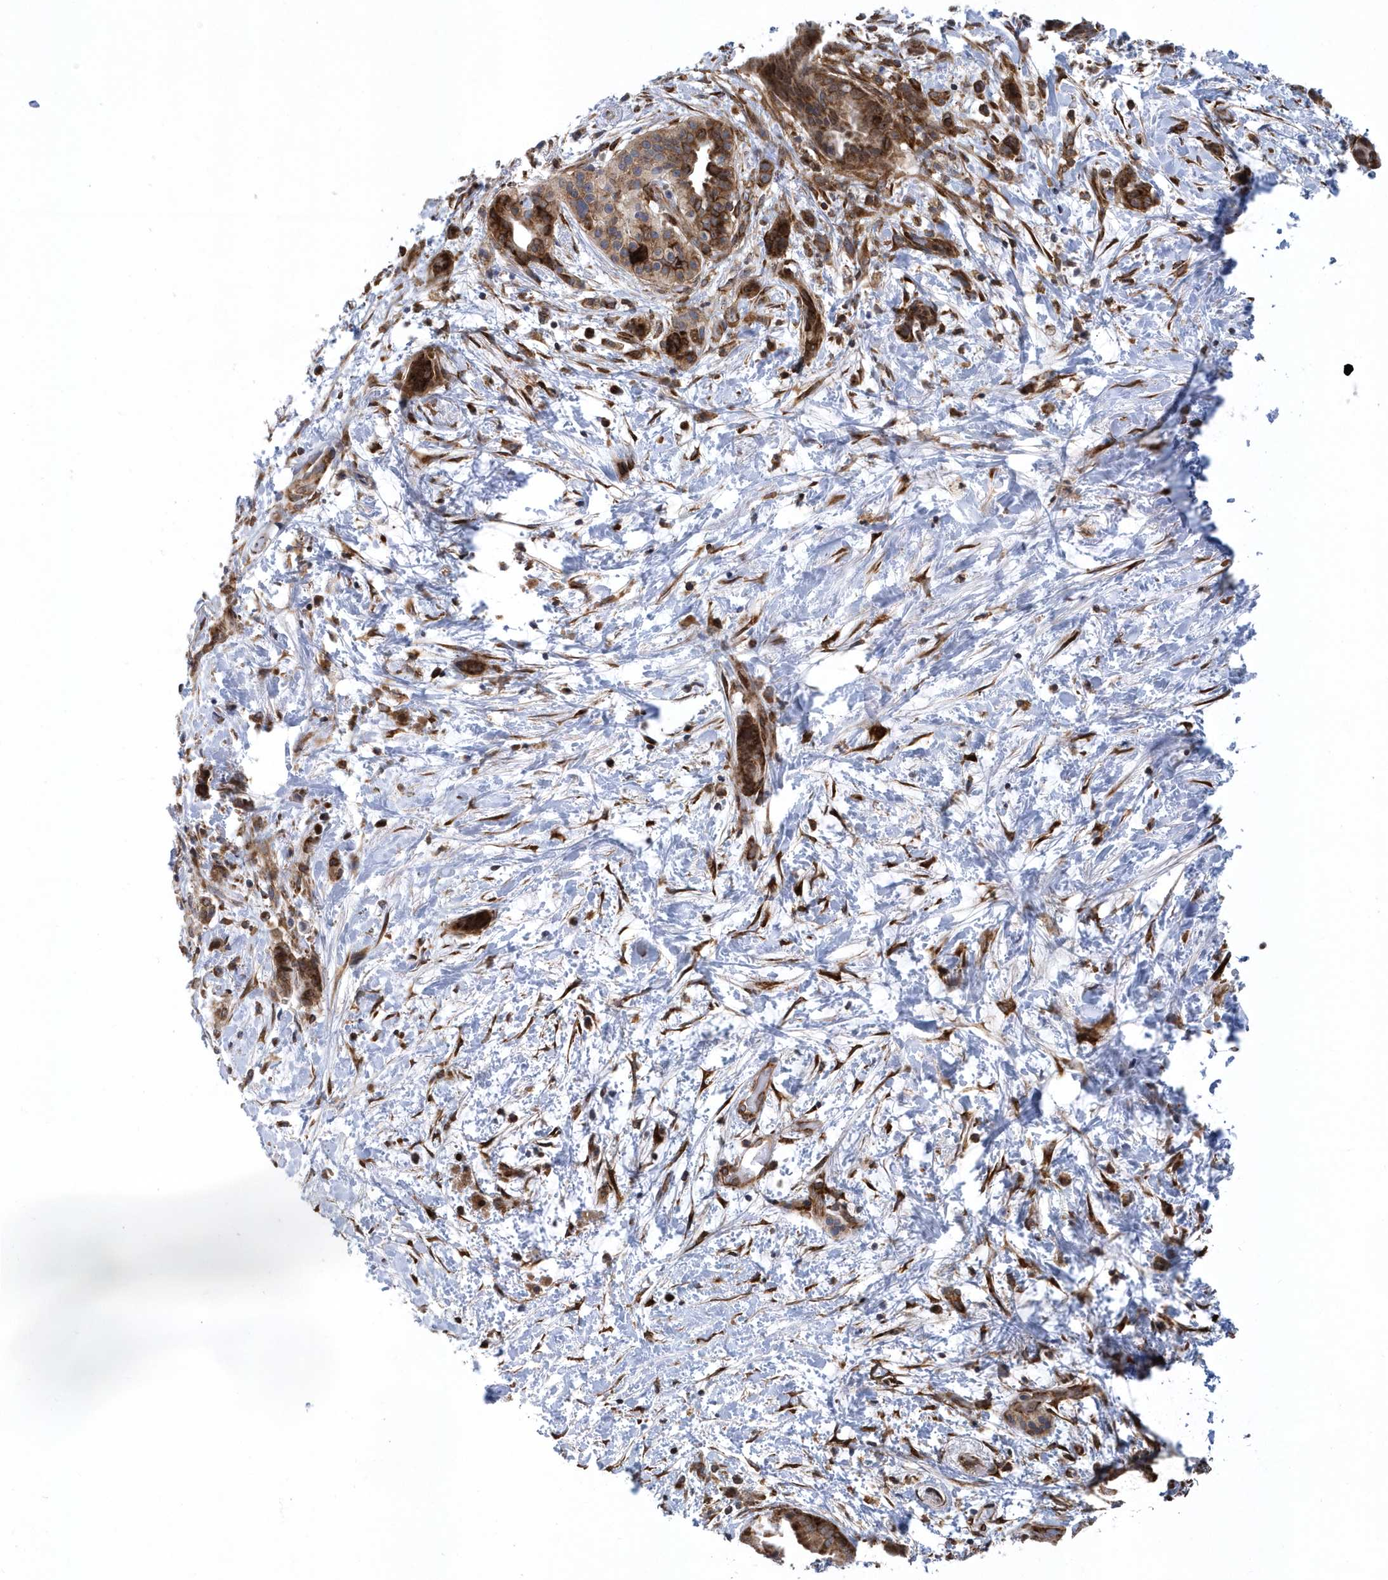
{"staining": {"intensity": "moderate", "quantity": ">75%", "location": "cytoplasmic/membranous"}, "tissue": "pancreatic cancer", "cell_type": "Tumor cells", "image_type": "cancer", "snomed": [{"axis": "morphology", "description": "Normal tissue, NOS"}, {"axis": "morphology", "description": "Adenocarcinoma, NOS"}, {"axis": "topography", "description": "Pancreas"}, {"axis": "topography", "description": "Peripheral nerve tissue"}], "caption": "IHC image of neoplastic tissue: human adenocarcinoma (pancreatic) stained using immunohistochemistry reveals medium levels of moderate protein expression localized specifically in the cytoplasmic/membranous of tumor cells, appearing as a cytoplasmic/membranous brown color.", "gene": "PHF1", "patient": {"sex": "female", "age": 63}}